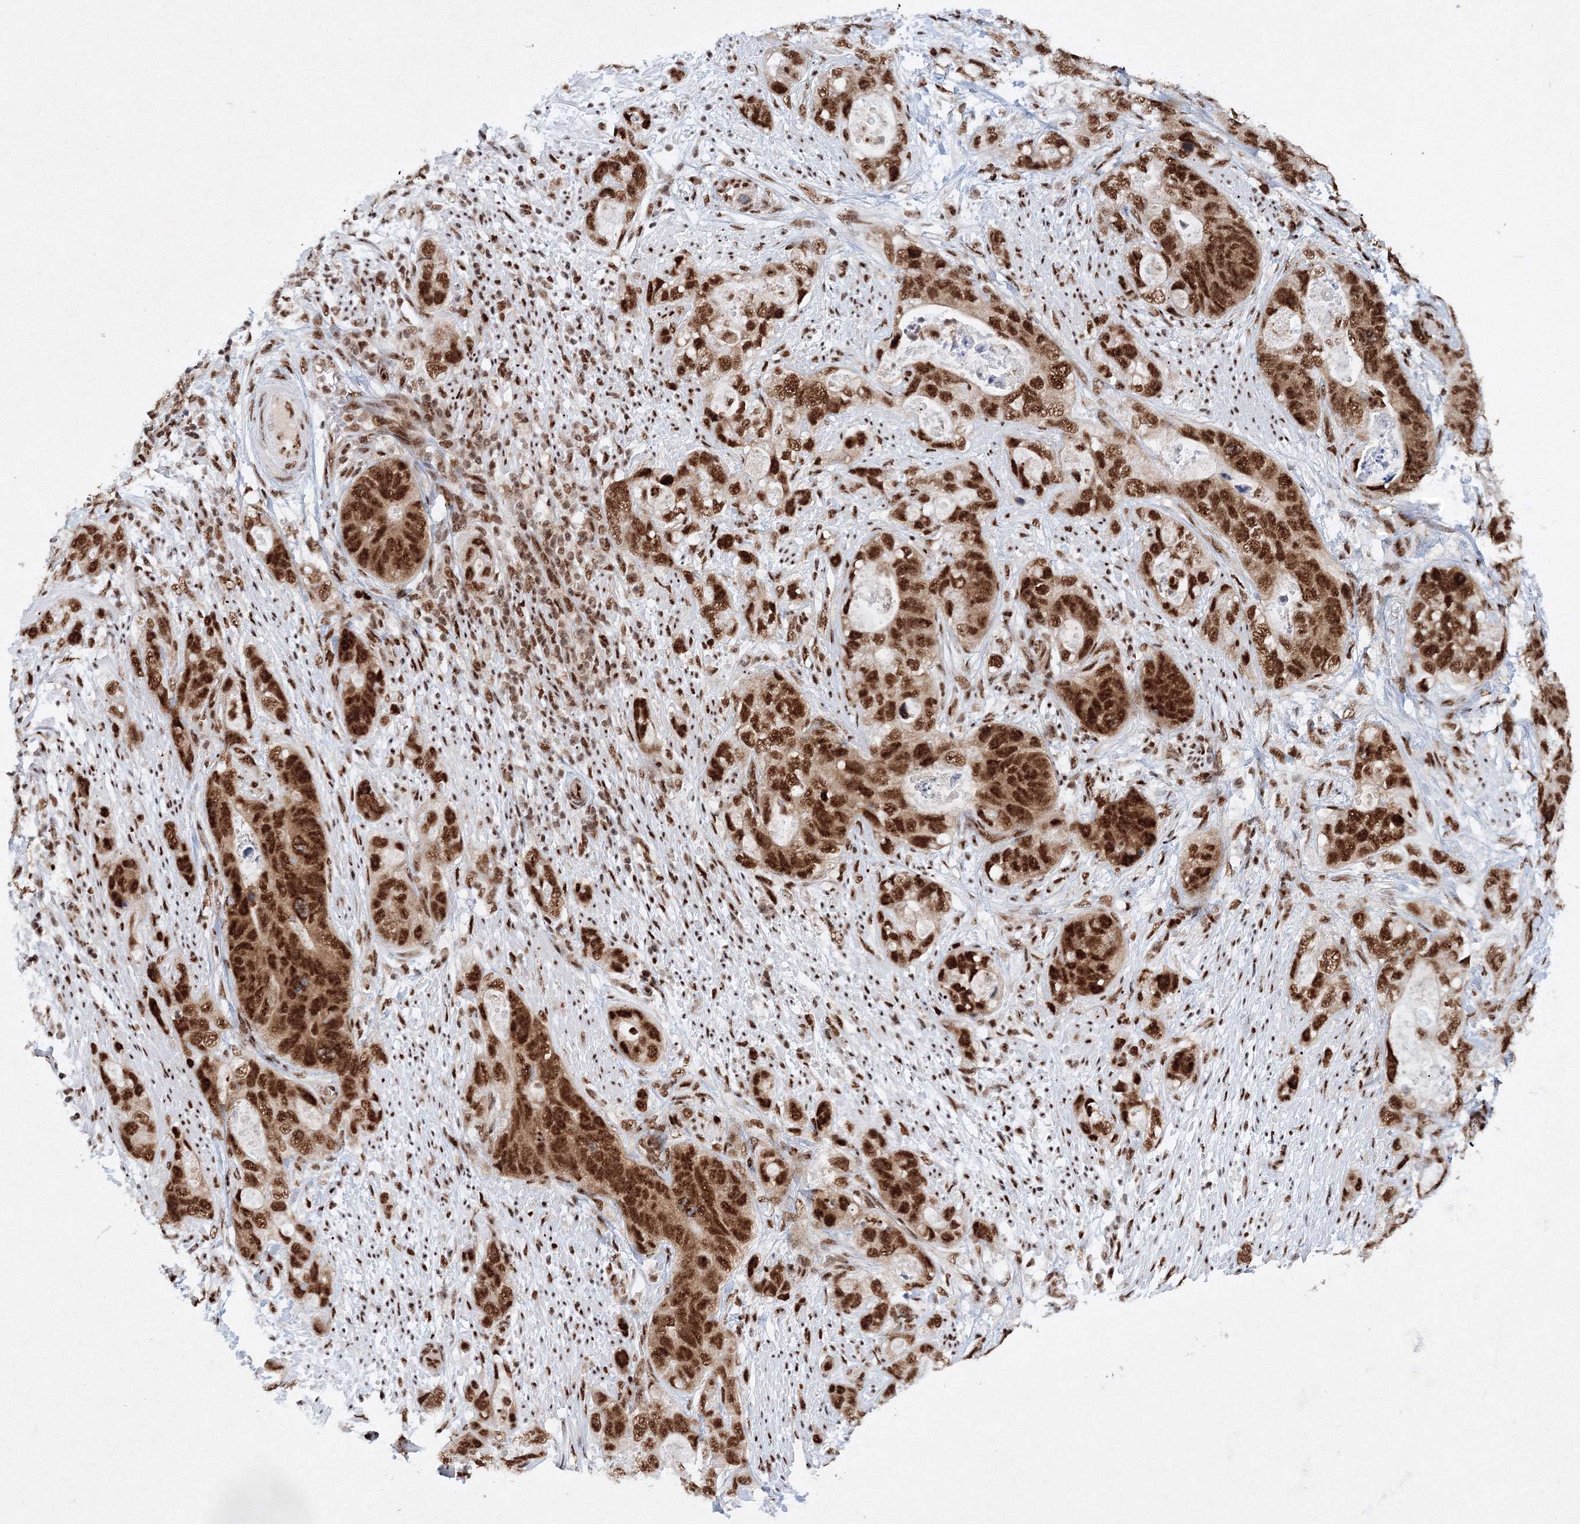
{"staining": {"intensity": "strong", "quantity": ">75%", "location": "nuclear"}, "tissue": "stomach cancer", "cell_type": "Tumor cells", "image_type": "cancer", "snomed": [{"axis": "morphology", "description": "Adenocarcinoma, NOS"}, {"axis": "topography", "description": "Stomach"}], "caption": "Stomach cancer stained with a protein marker demonstrates strong staining in tumor cells.", "gene": "SNRPC", "patient": {"sex": "female", "age": 89}}